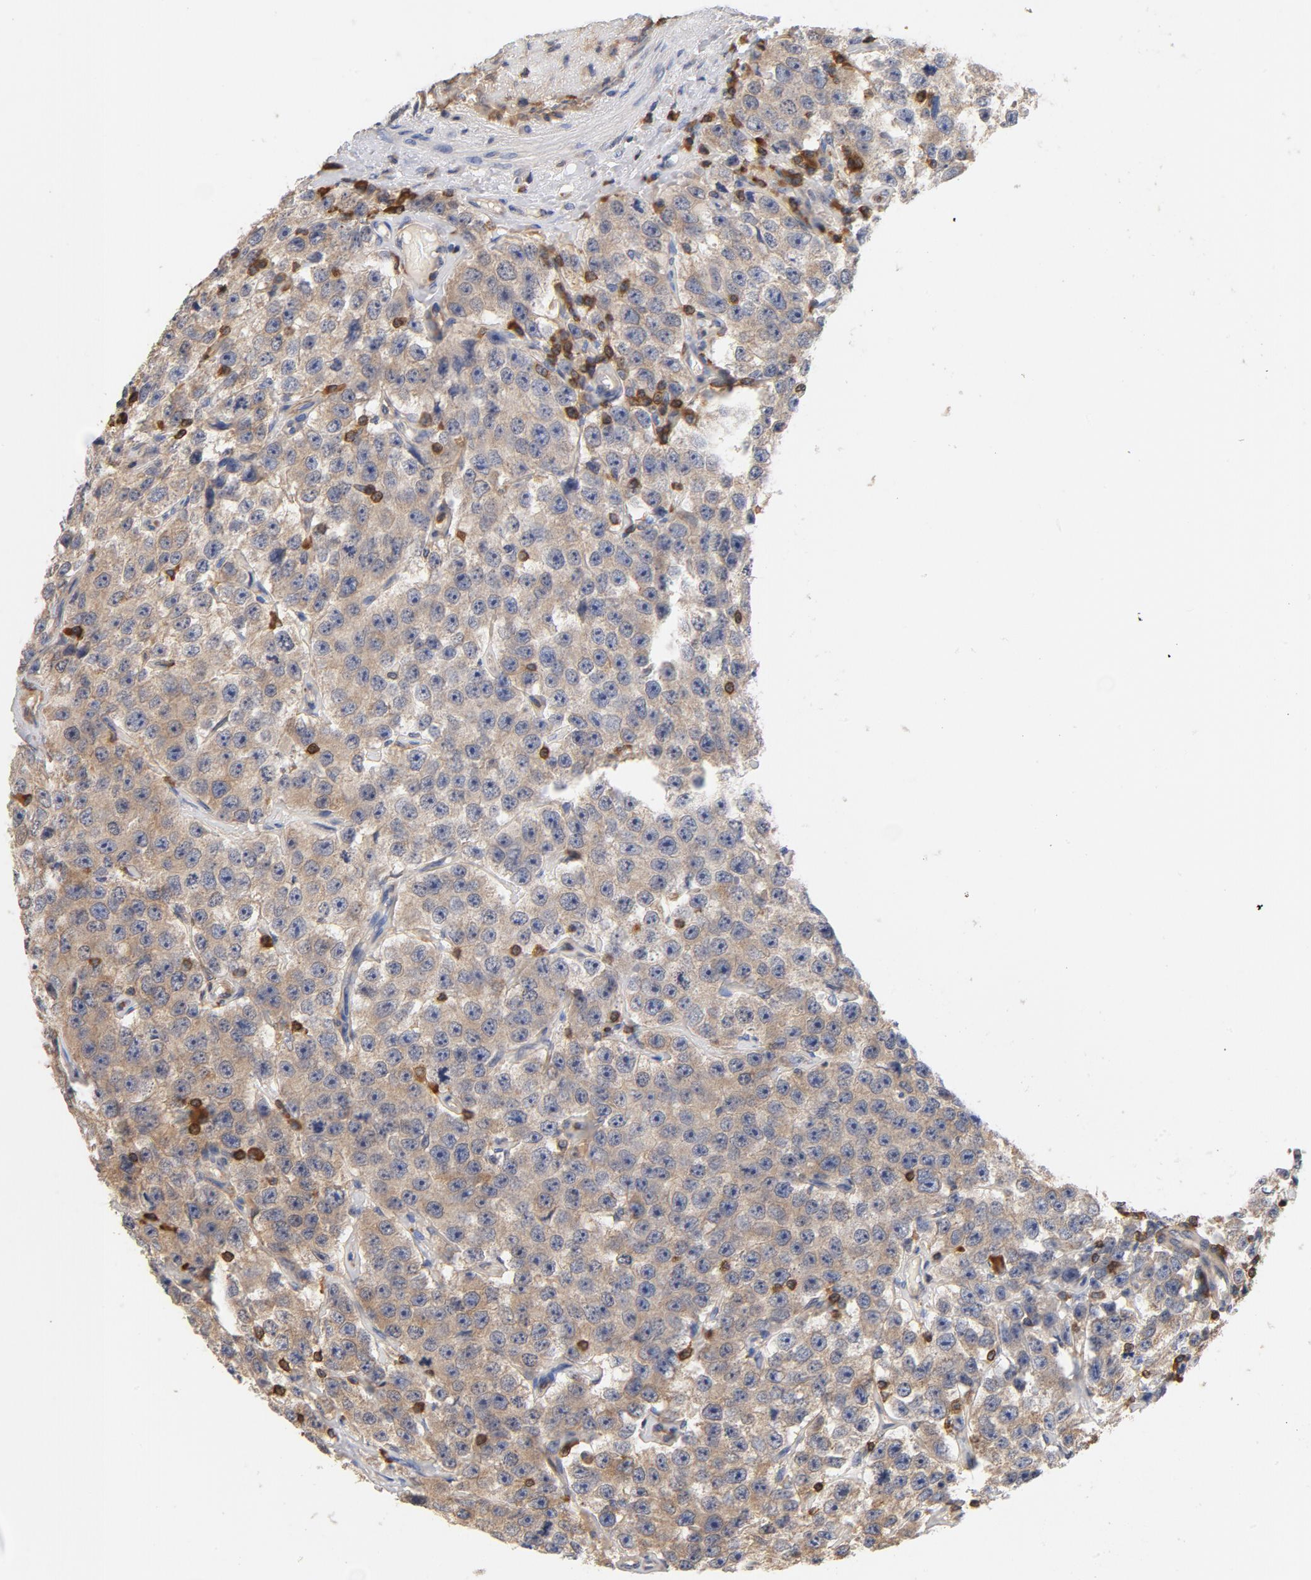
{"staining": {"intensity": "moderate", "quantity": "25%-75%", "location": "cytoplasmic/membranous"}, "tissue": "testis cancer", "cell_type": "Tumor cells", "image_type": "cancer", "snomed": [{"axis": "morphology", "description": "Seminoma, NOS"}, {"axis": "topography", "description": "Testis"}], "caption": "Seminoma (testis) stained for a protein (brown) displays moderate cytoplasmic/membranous positive expression in about 25%-75% of tumor cells.", "gene": "EZR", "patient": {"sex": "male", "age": 52}}